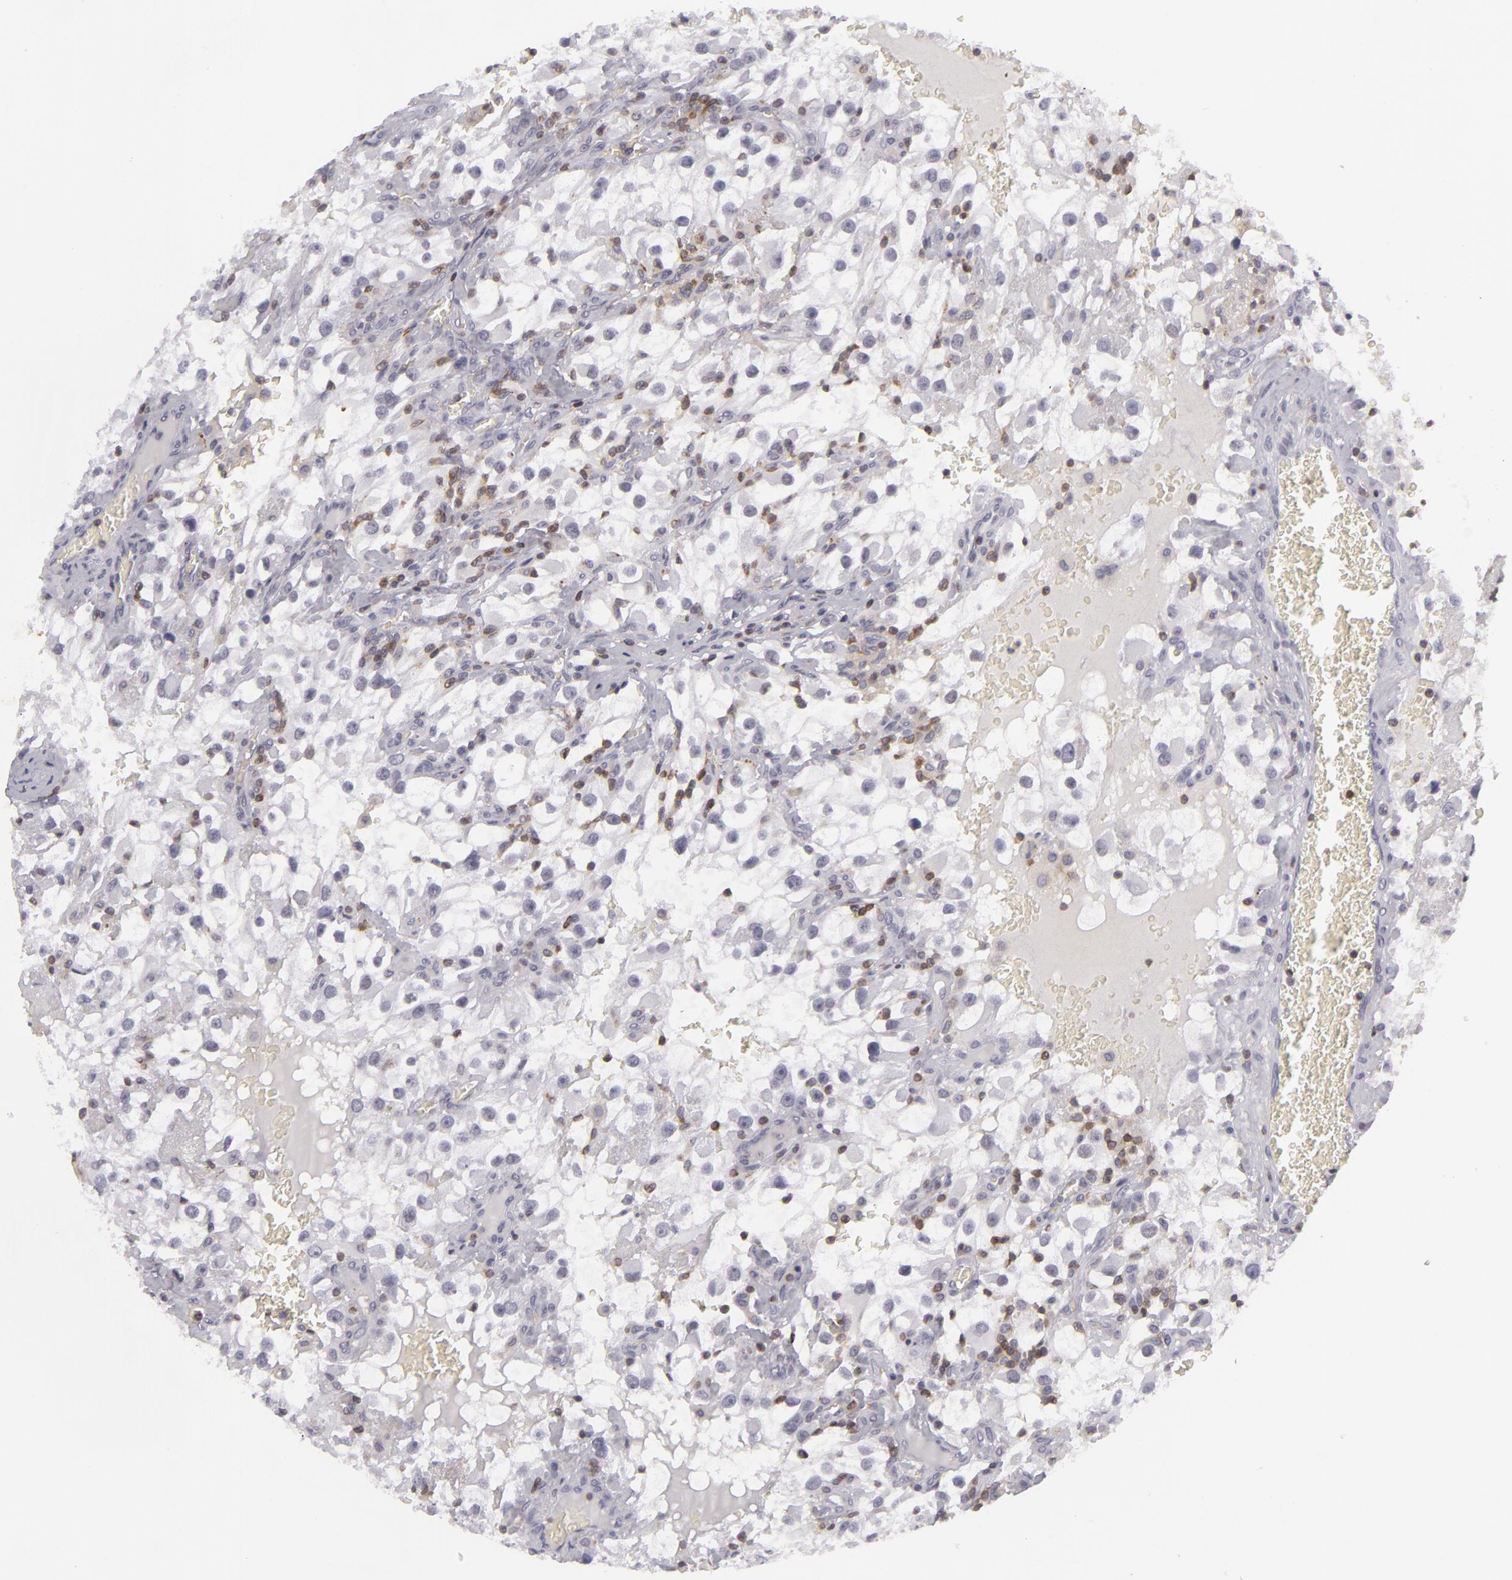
{"staining": {"intensity": "negative", "quantity": "none", "location": "none"}, "tissue": "renal cancer", "cell_type": "Tumor cells", "image_type": "cancer", "snomed": [{"axis": "morphology", "description": "Adenocarcinoma, NOS"}, {"axis": "topography", "description": "Kidney"}], "caption": "Tumor cells are negative for brown protein staining in adenocarcinoma (renal).", "gene": "KCNAB2", "patient": {"sex": "female", "age": 52}}